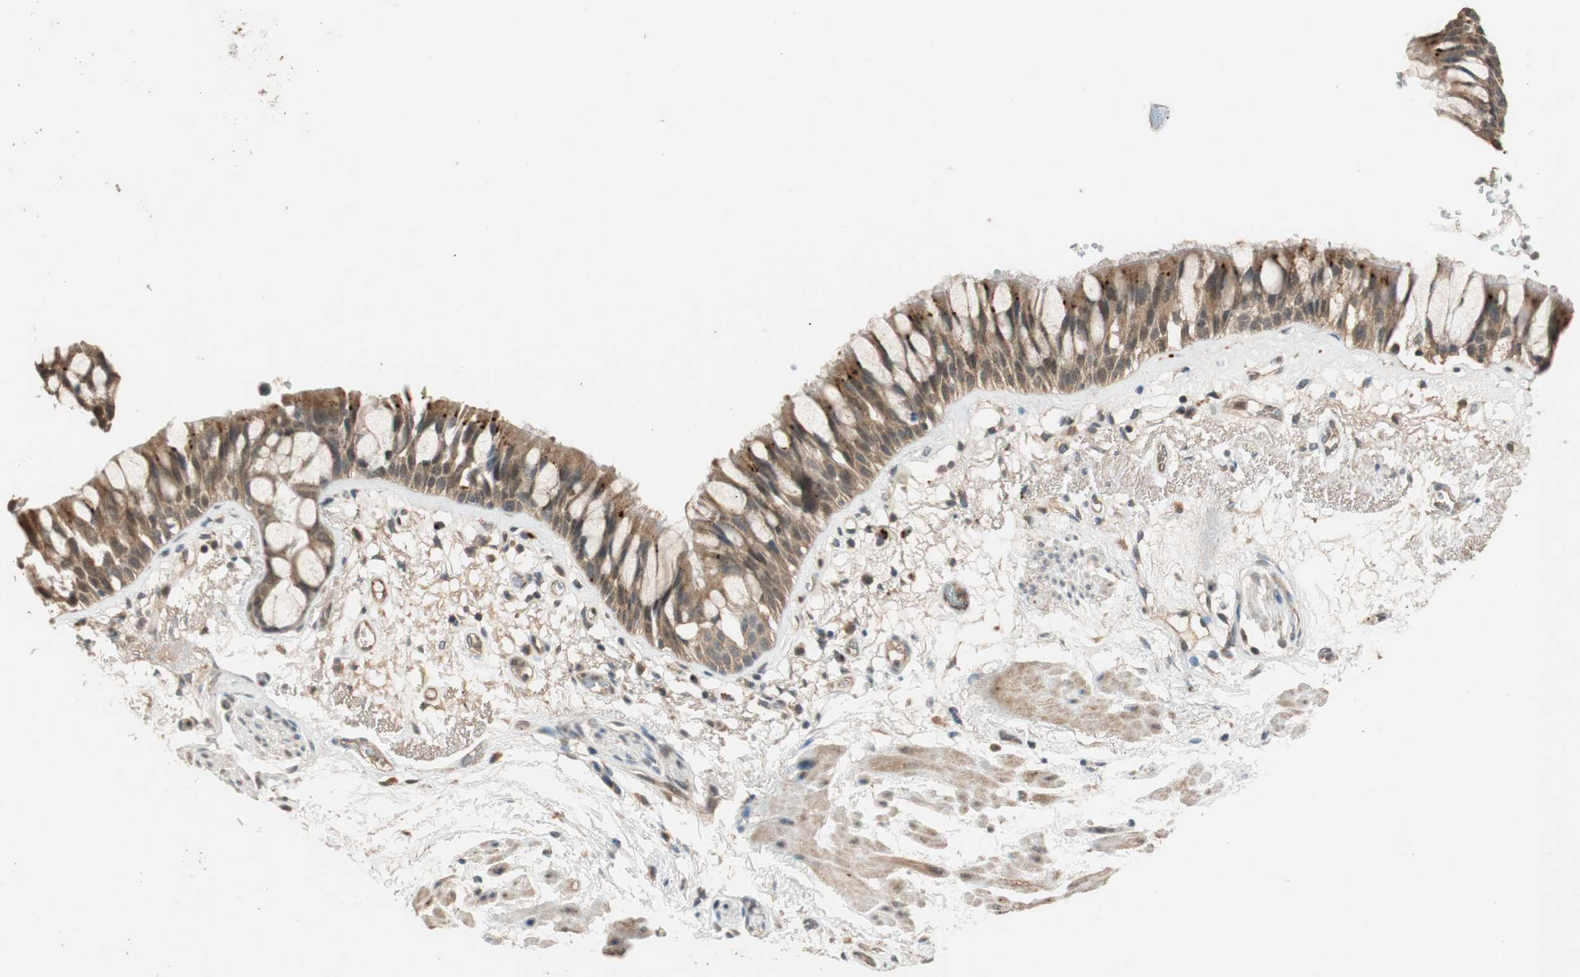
{"staining": {"intensity": "moderate", "quantity": ">75%", "location": "cytoplasmic/membranous"}, "tissue": "bronchus", "cell_type": "Respiratory epithelial cells", "image_type": "normal", "snomed": [{"axis": "morphology", "description": "Normal tissue, NOS"}, {"axis": "topography", "description": "Bronchus"}], "caption": "Immunohistochemical staining of unremarkable human bronchus shows medium levels of moderate cytoplasmic/membranous staining in approximately >75% of respiratory epithelial cells.", "gene": "GLB1", "patient": {"sex": "male", "age": 66}}